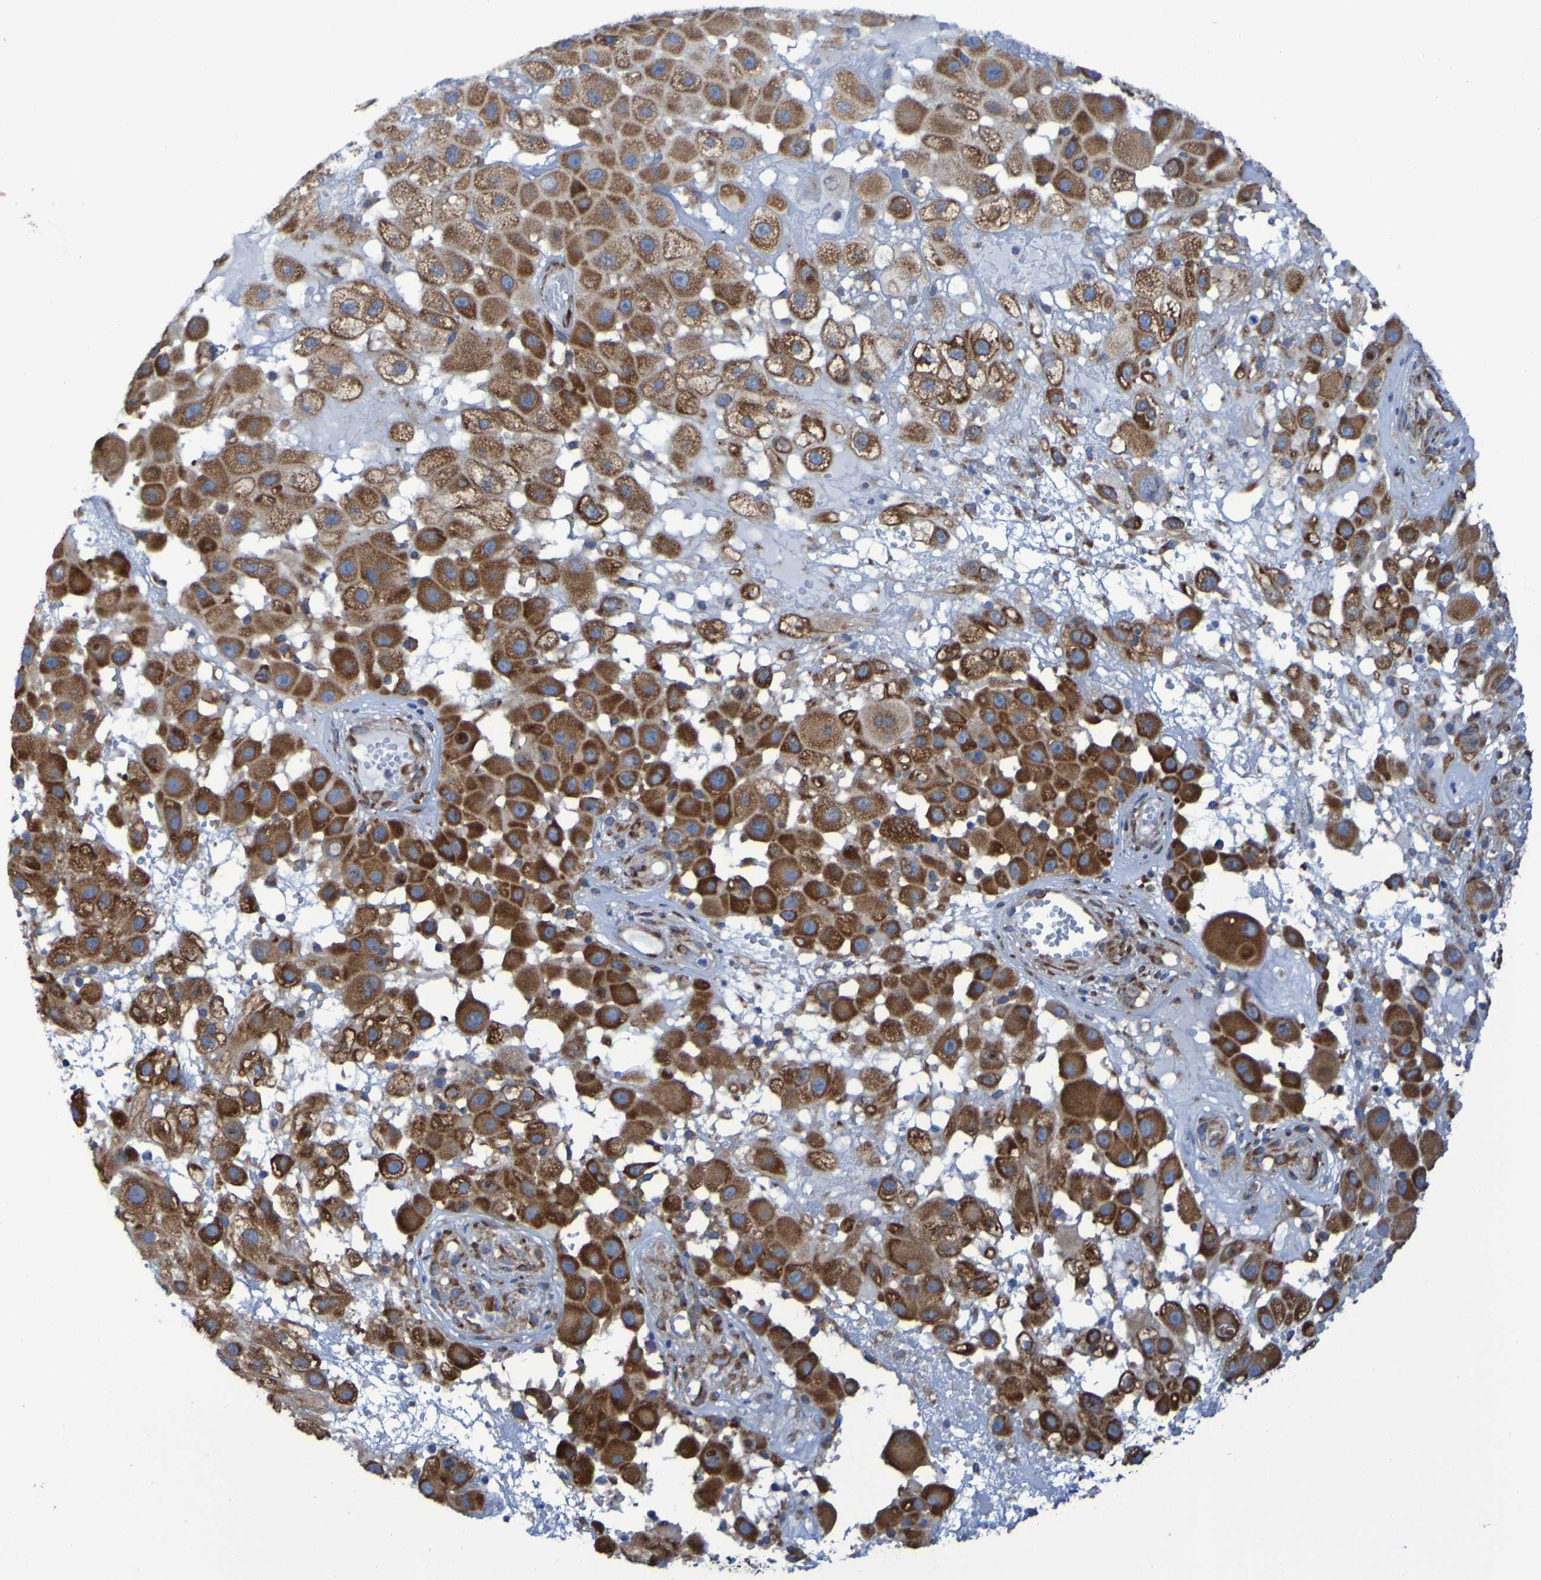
{"staining": {"intensity": "moderate", "quantity": ">75%", "location": "cytoplasmic/membranous"}, "tissue": "melanoma", "cell_type": "Tumor cells", "image_type": "cancer", "snomed": [{"axis": "morphology", "description": "Malignant melanoma, NOS"}, {"axis": "topography", "description": "Skin"}], "caption": "Moderate cytoplasmic/membranous positivity for a protein is identified in approximately >75% of tumor cells of malignant melanoma using immunohistochemistry.", "gene": "FKBP3", "patient": {"sex": "female", "age": 81}}